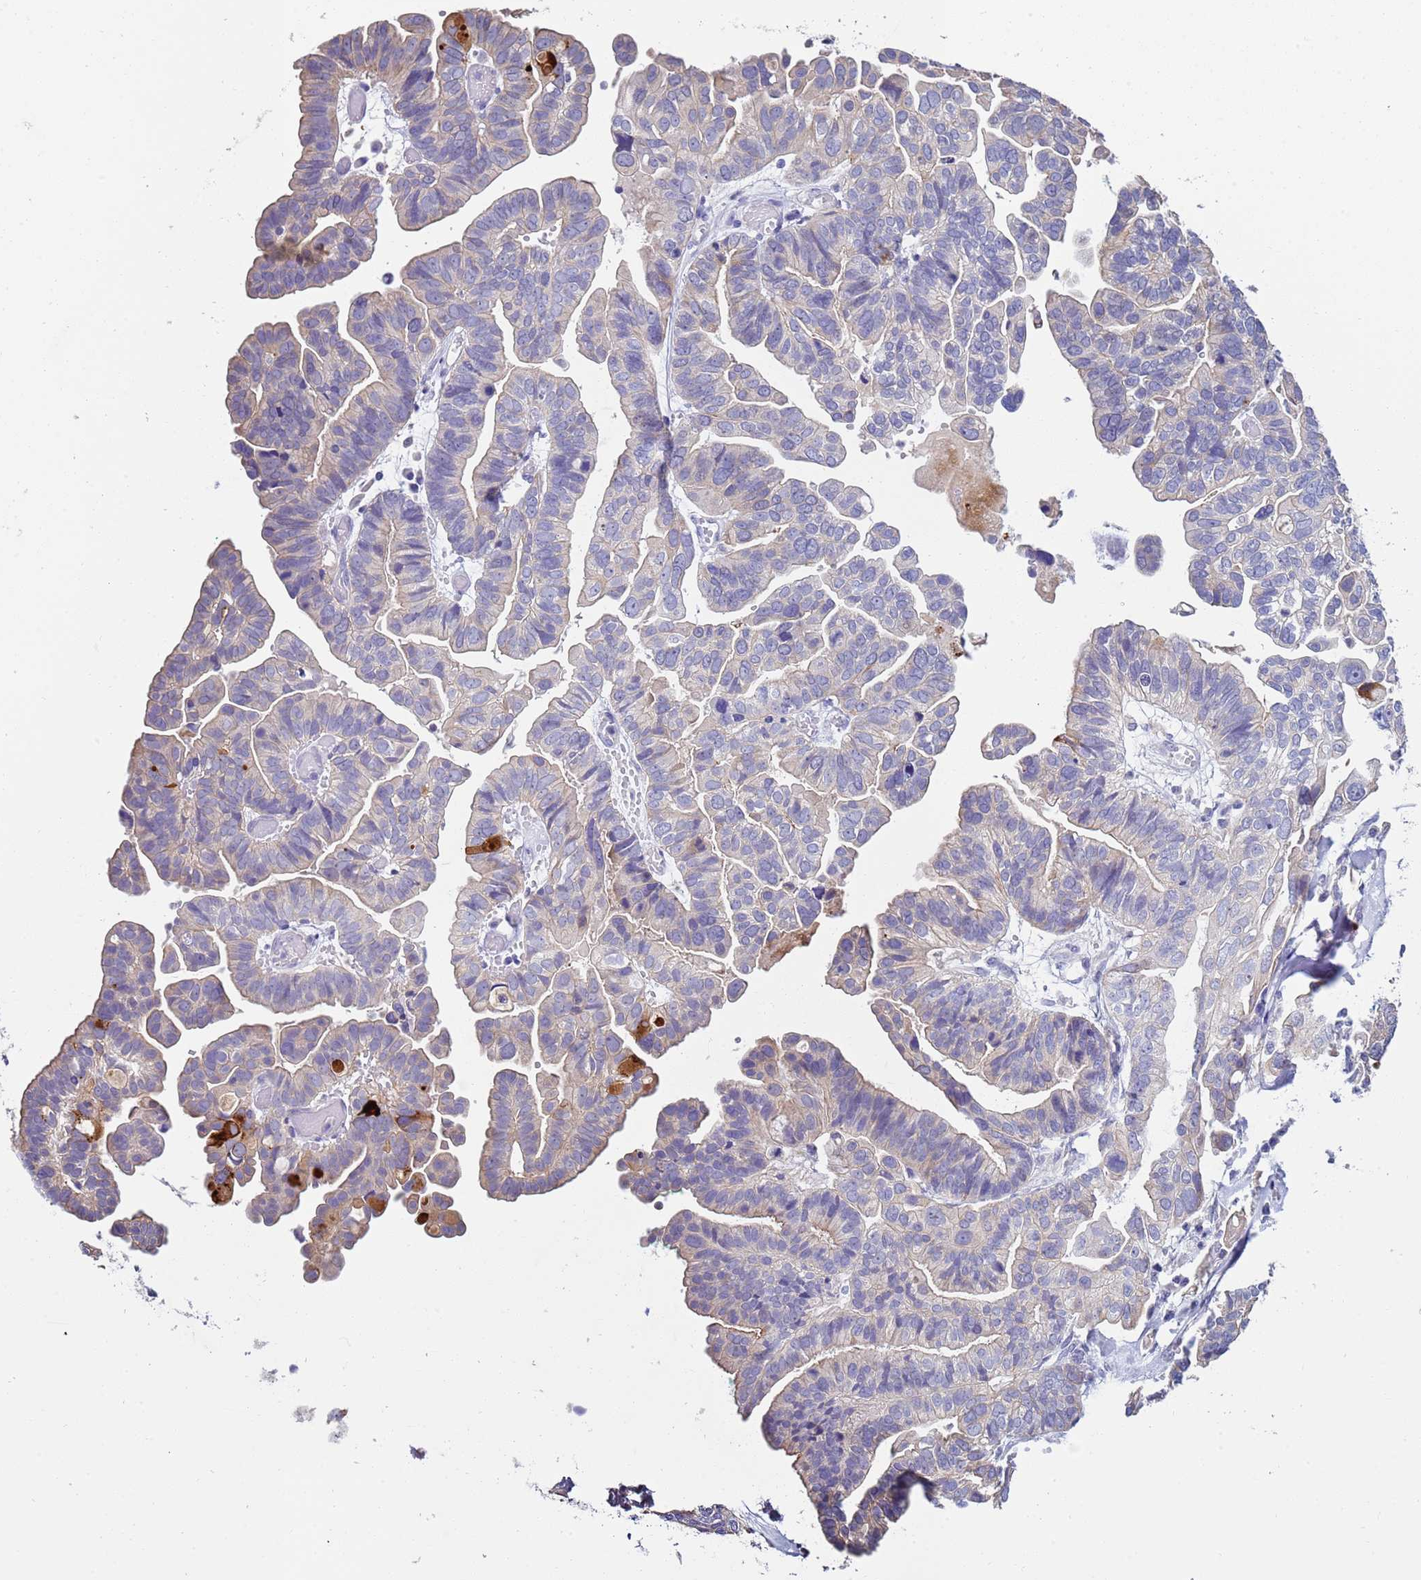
{"staining": {"intensity": "negative", "quantity": "none", "location": "none"}, "tissue": "ovarian cancer", "cell_type": "Tumor cells", "image_type": "cancer", "snomed": [{"axis": "morphology", "description": "Cystadenocarcinoma, serous, NOS"}, {"axis": "topography", "description": "Ovary"}], "caption": "Human ovarian cancer (serous cystadenocarcinoma) stained for a protein using IHC displays no expression in tumor cells.", "gene": "TRIM51", "patient": {"sex": "female", "age": 56}}